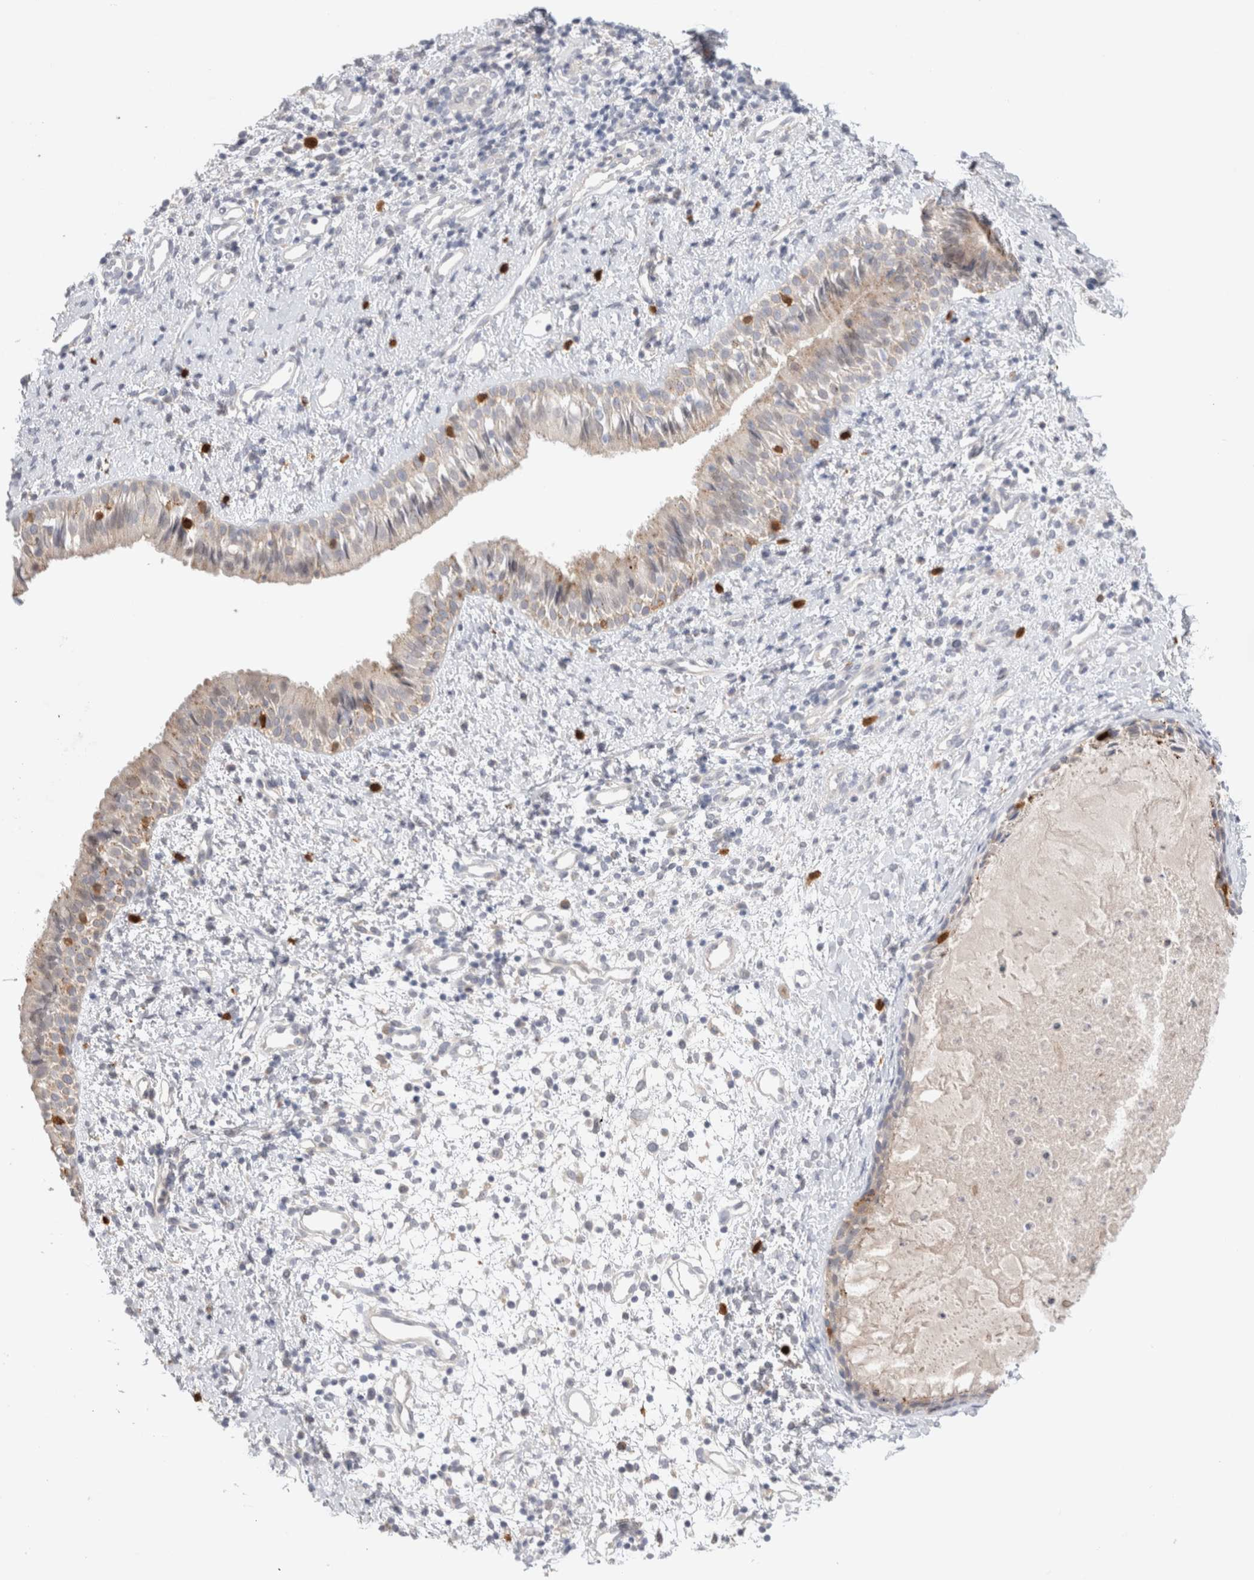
{"staining": {"intensity": "weak", "quantity": "<25%", "location": "cytoplasmic/membranous"}, "tissue": "nasopharynx", "cell_type": "Respiratory epithelial cells", "image_type": "normal", "snomed": [{"axis": "morphology", "description": "Normal tissue, NOS"}, {"axis": "topography", "description": "Nasopharynx"}], "caption": "Immunohistochemistry (IHC) photomicrograph of benign nasopharynx: human nasopharynx stained with DAB (3,3'-diaminobenzidine) displays no significant protein positivity in respiratory epithelial cells. (Immunohistochemistry, brightfield microscopy, high magnification).", "gene": "HPGDS", "patient": {"sex": "male", "age": 22}}